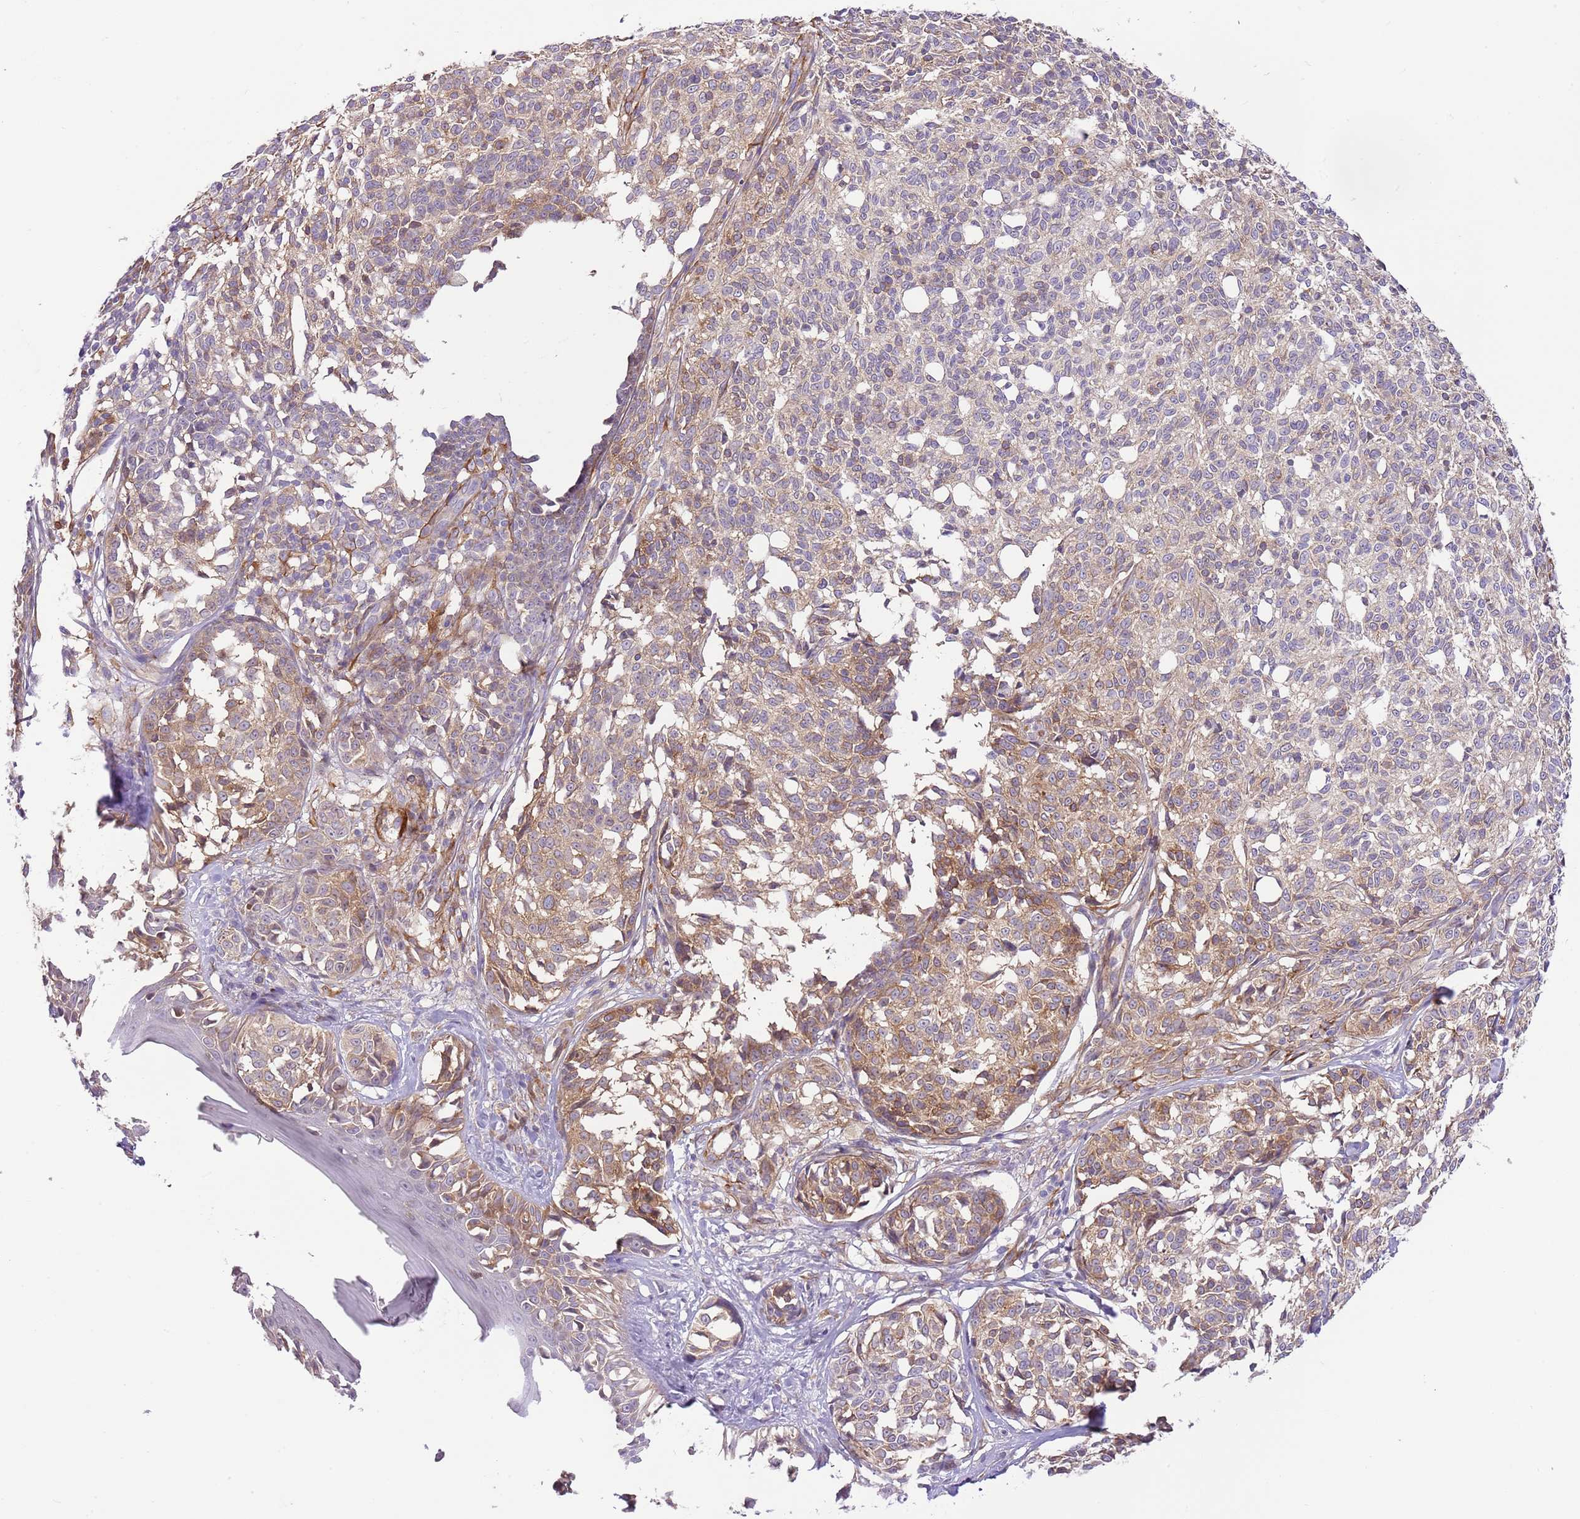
{"staining": {"intensity": "weak", "quantity": "25%-75%", "location": "cytoplasmic/membranous"}, "tissue": "melanoma", "cell_type": "Tumor cells", "image_type": "cancer", "snomed": [{"axis": "morphology", "description": "Malignant melanoma, NOS"}, {"axis": "topography", "description": "Skin of upper extremity"}], "caption": "Immunohistochemical staining of malignant melanoma shows weak cytoplasmic/membranous protein positivity in approximately 25%-75% of tumor cells. Using DAB (3,3'-diaminobenzidine) (brown) and hematoxylin (blue) stains, captured at high magnification using brightfield microscopy.", "gene": "RFK", "patient": {"sex": "male", "age": 40}}